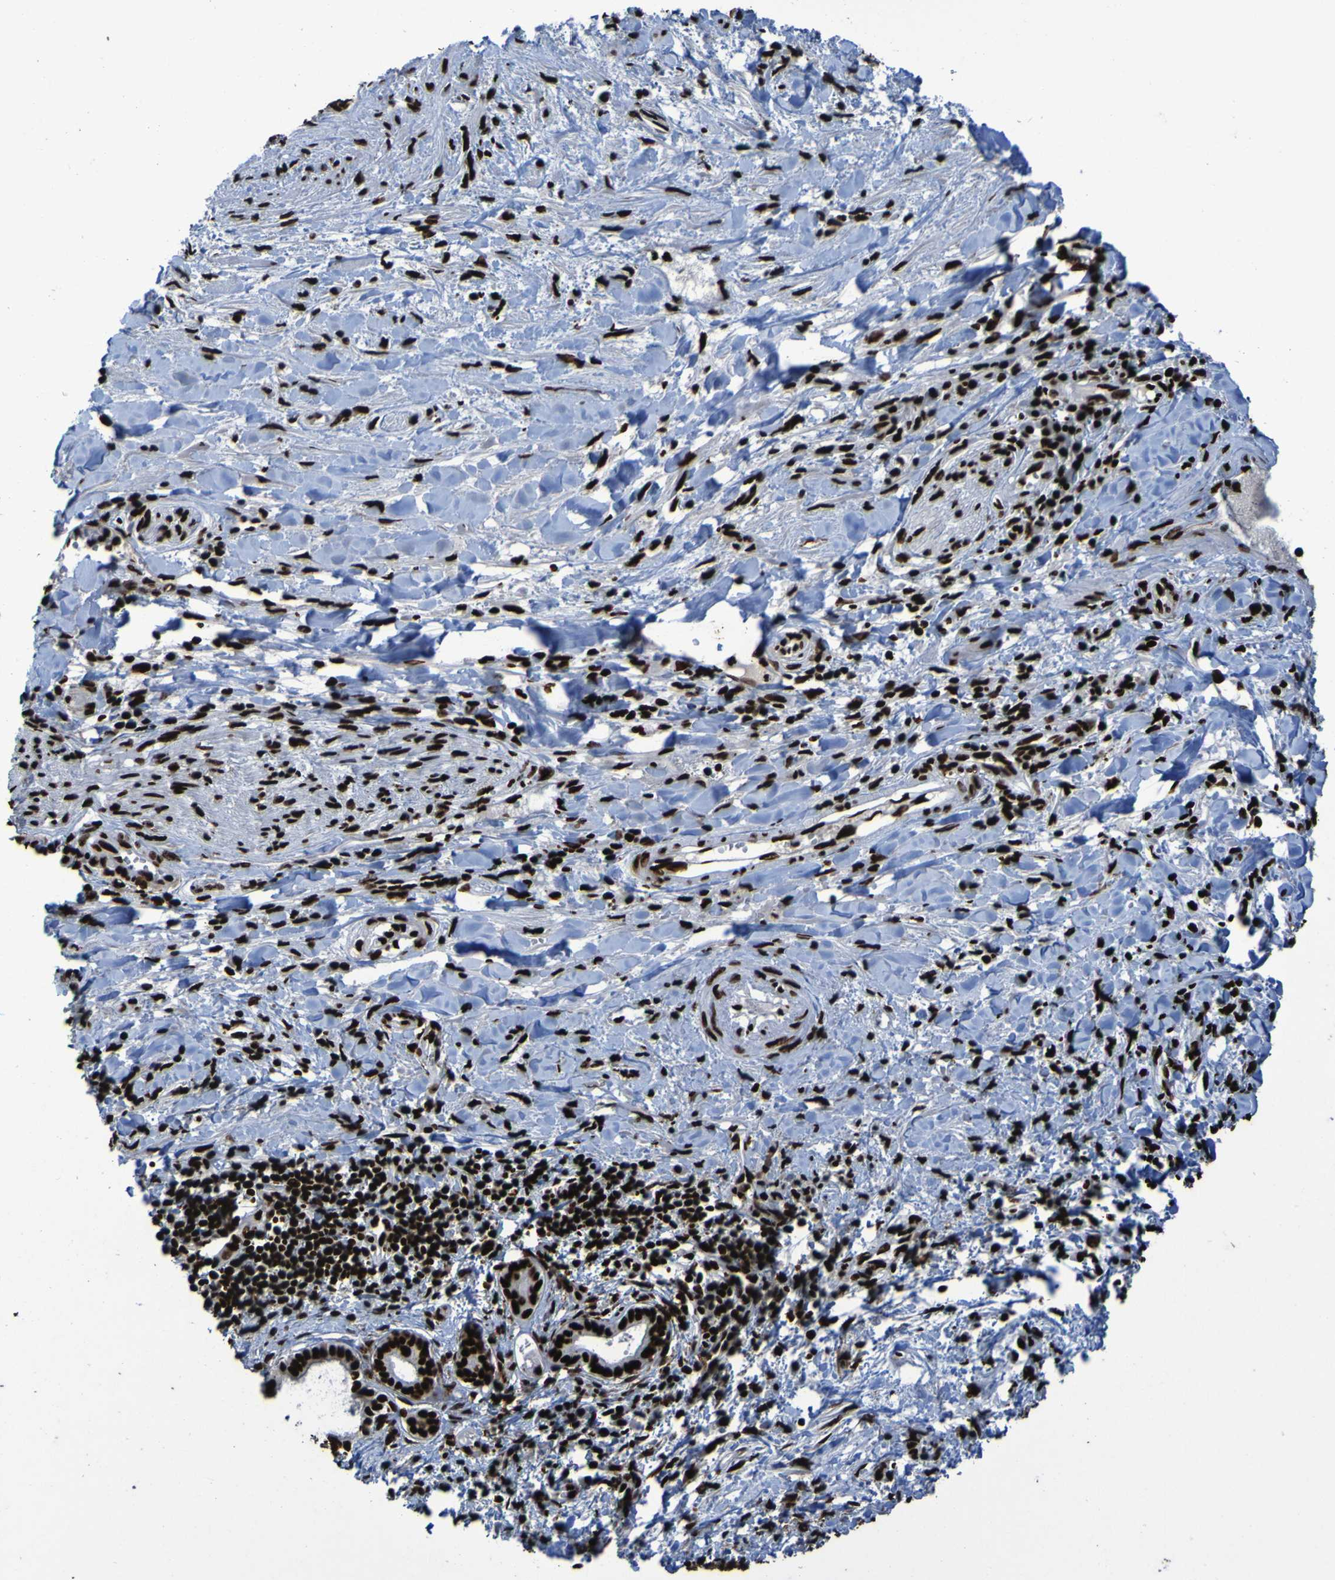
{"staining": {"intensity": "strong", "quantity": ">75%", "location": "nuclear"}, "tissue": "liver cancer", "cell_type": "Tumor cells", "image_type": "cancer", "snomed": [{"axis": "morphology", "description": "Cholangiocarcinoma"}, {"axis": "topography", "description": "Liver"}], "caption": "Immunohistochemical staining of liver cholangiocarcinoma reveals high levels of strong nuclear staining in about >75% of tumor cells.", "gene": "NPM1", "patient": {"sex": "female", "age": 65}}